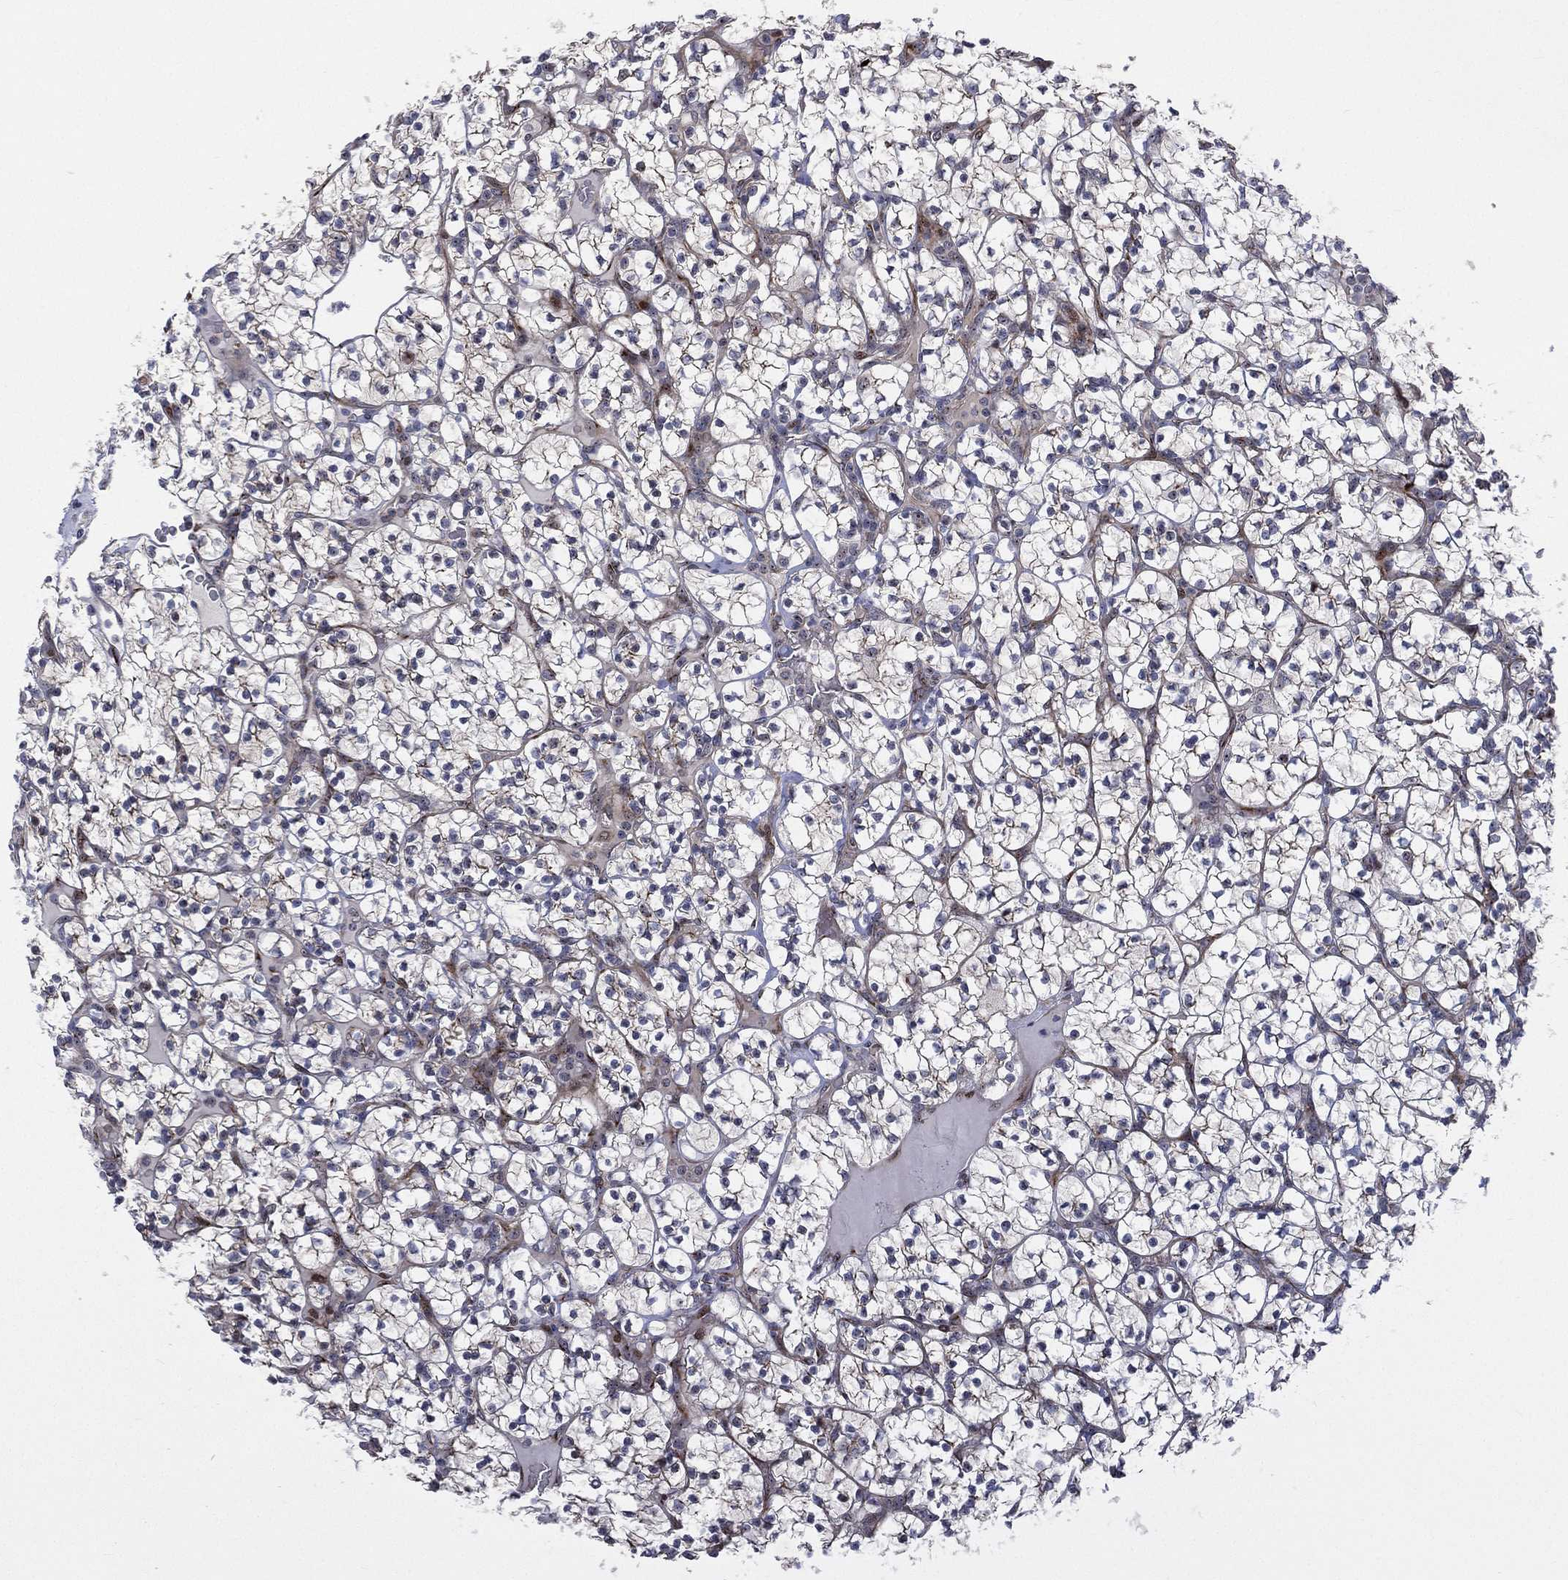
{"staining": {"intensity": "negative", "quantity": "none", "location": "none"}, "tissue": "renal cancer", "cell_type": "Tumor cells", "image_type": "cancer", "snomed": [{"axis": "morphology", "description": "Adenocarcinoma, NOS"}, {"axis": "topography", "description": "Kidney"}], "caption": "Renal cancer was stained to show a protein in brown. There is no significant staining in tumor cells.", "gene": "VHL", "patient": {"sex": "female", "age": 89}}